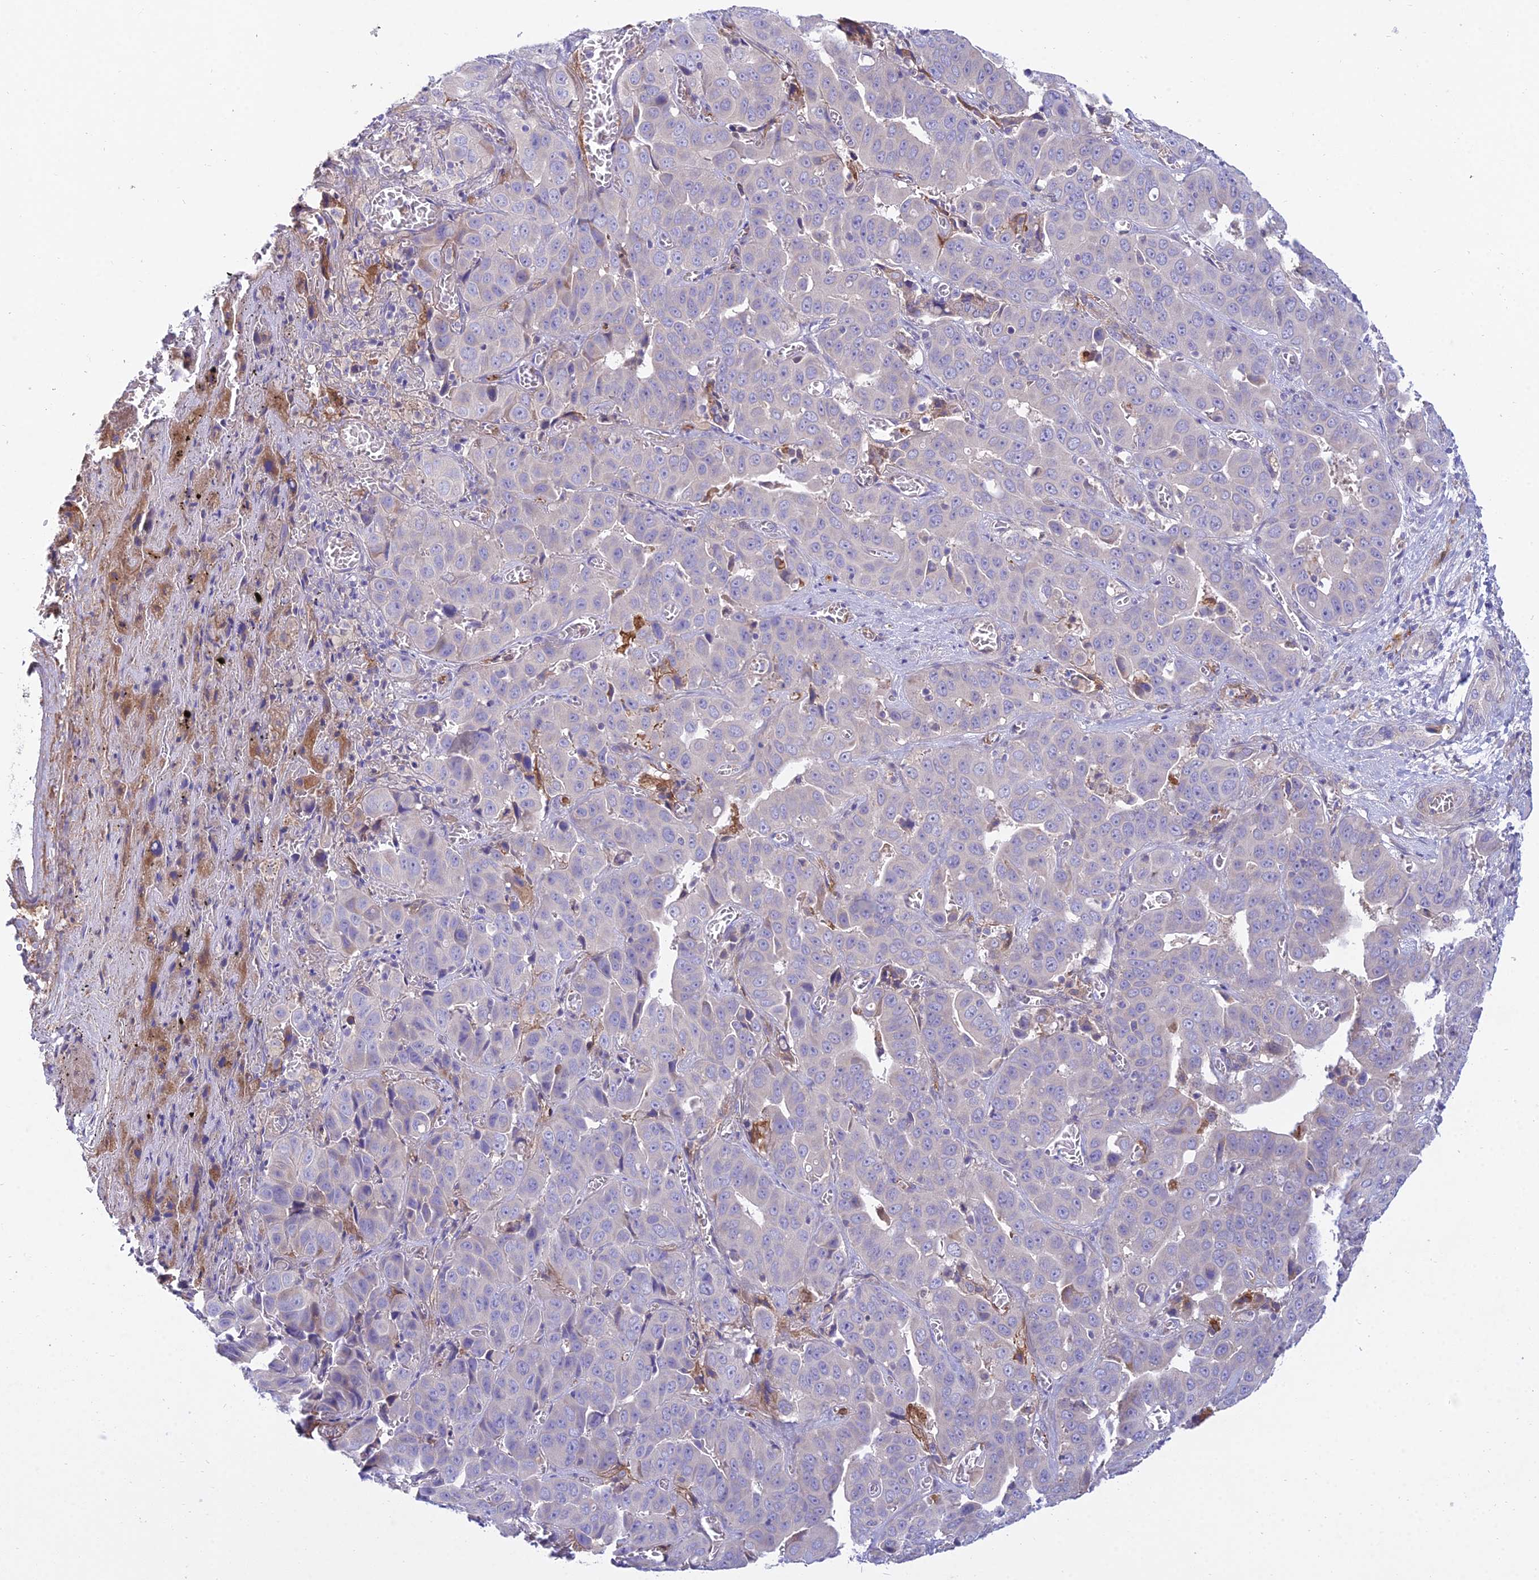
{"staining": {"intensity": "negative", "quantity": "none", "location": "none"}, "tissue": "liver cancer", "cell_type": "Tumor cells", "image_type": "cancer", "snomed": [{"axis": "morphology", "description": "Cholangiocarcinoma"}, {"axis": "topography", "description": "Liver"}], "caption": "An immunohistochemistry (IHC) histopathology image of liver cancer (cholangiocarcinoma) is shown. There is no staining in tumor cells of liver cancer (cholangiocarcinoma).", "gene": "DUS2", "patient": {"sex": "female", "age": 52}}